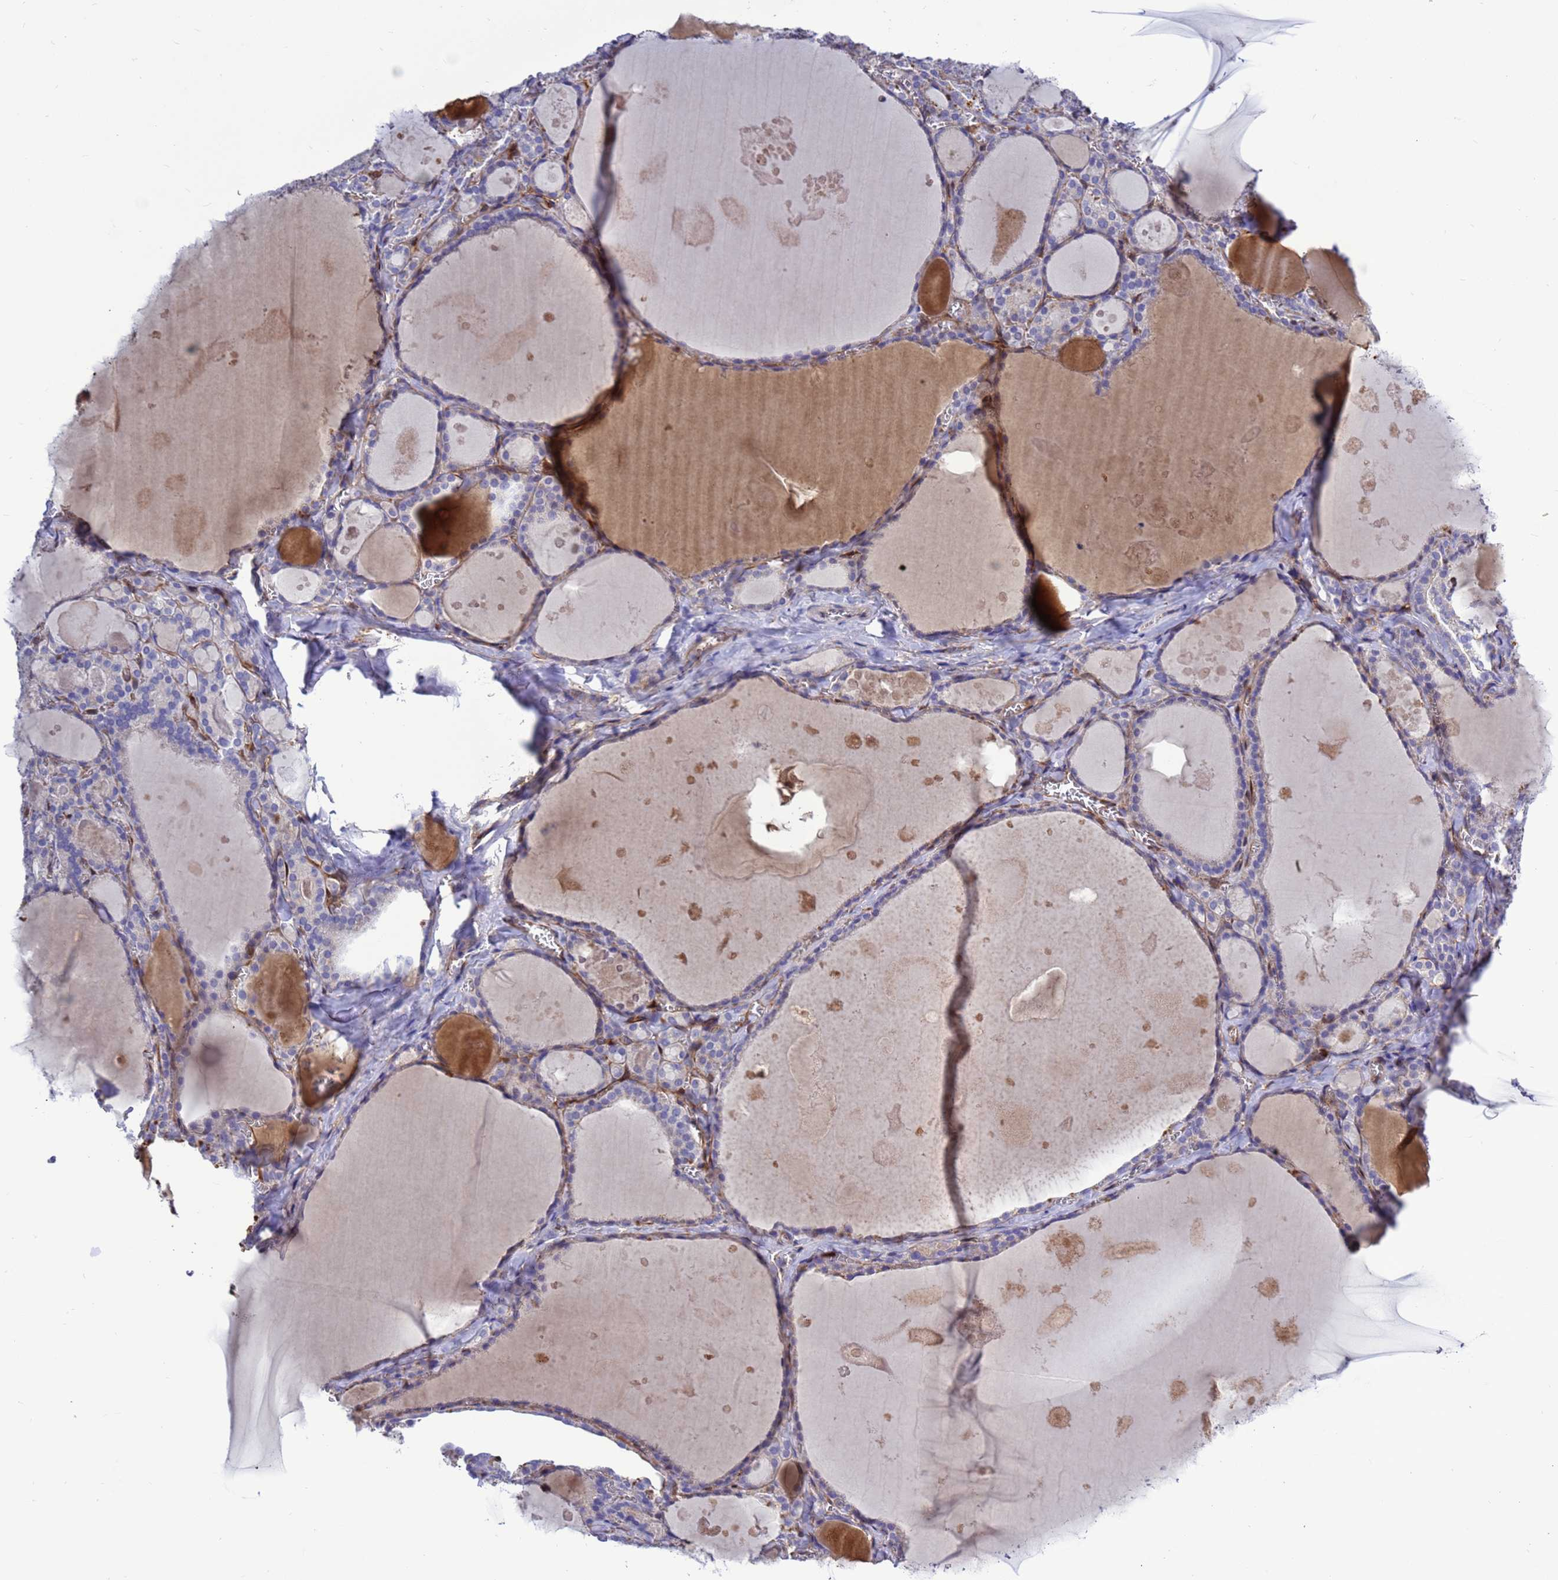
{"staining": {"intensity": "negative", "quantity": "none", "location": "none"}, "tissue": "thyroid gland", "cell_type": "Glandular cells", "image_type": "normal", "snomed": [{"axis": "morphology", "description": "Normal tissue, NOS"}, {"axis": "topography", "description": "Thyroid gland"}], "caption": "Immunohistochemistry image of benign thyroid gland stained for a protein (brown), which exhibits no staining in glandular cells. (DAB IHC visualized using brightfield microscopy, high magnification).", "gene": "FOXRED1", "patient": {"sex": "male", "age": 56}}